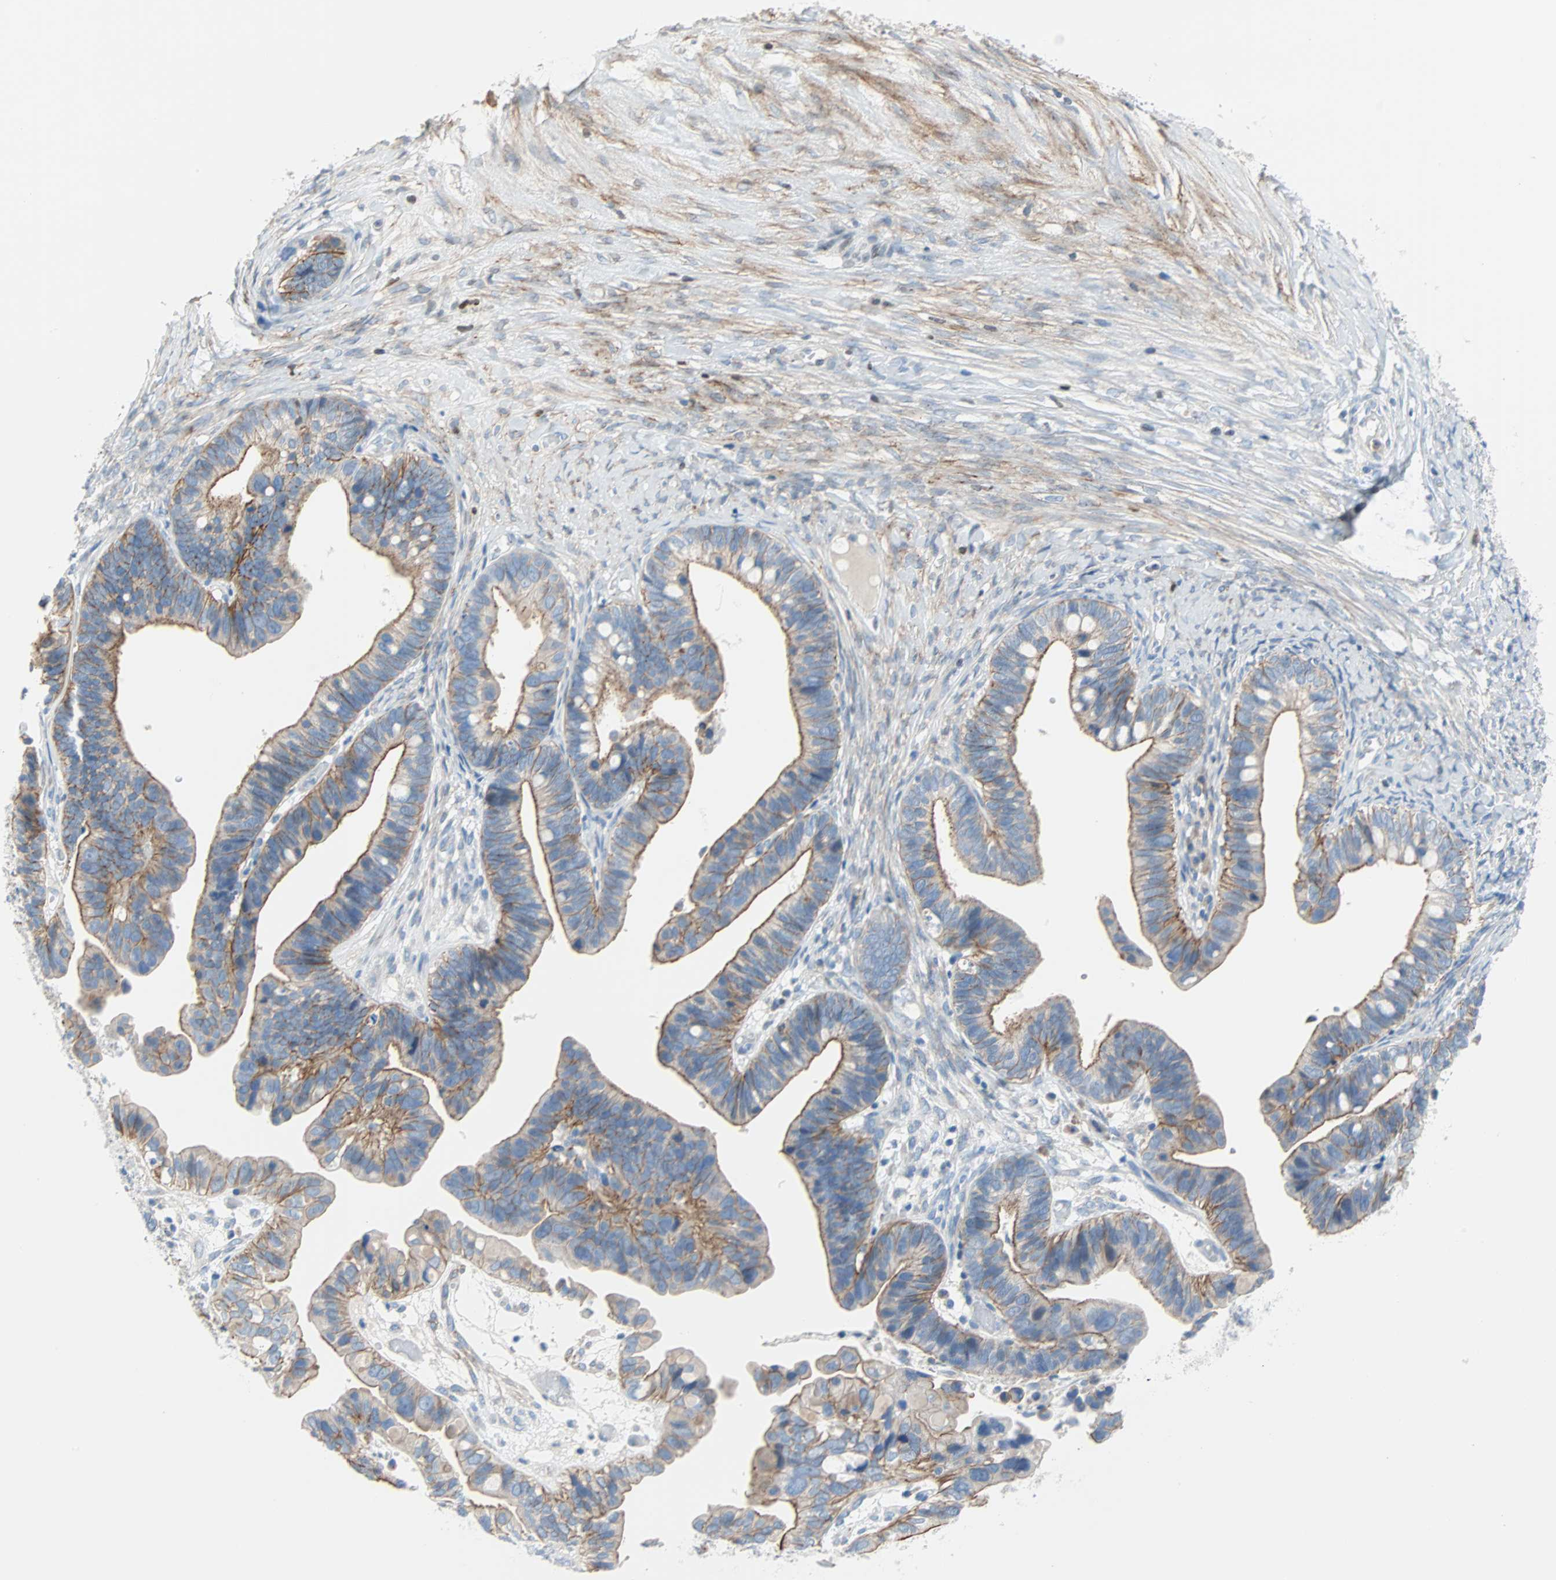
{"staining": {"intensity": "moderate", "quantity": ">75%", "location": "cytoplasmic/membranous"}, "tissue": "ovarian cancer", "cell_type": "Tumor cells", "image_type": "cancer", "snomed": [{"axis": "morphology", "description": "Cystadenocarcinoma, serous, NOS"}, {"axis": "topography", "description": "Ovary"}], "caption": "IHC (DAB) staining of ovarian serous cystadenocarcinoma reveals moderate cytoplasmic/membranous protein staining in about >75% of tumor cells. (DAB (3,3'-diaminobenzidine) IHC with brightfield microscopy, high magnification).", "gene": "PDPN", "patient": {"sex": "female", "age": 56}}